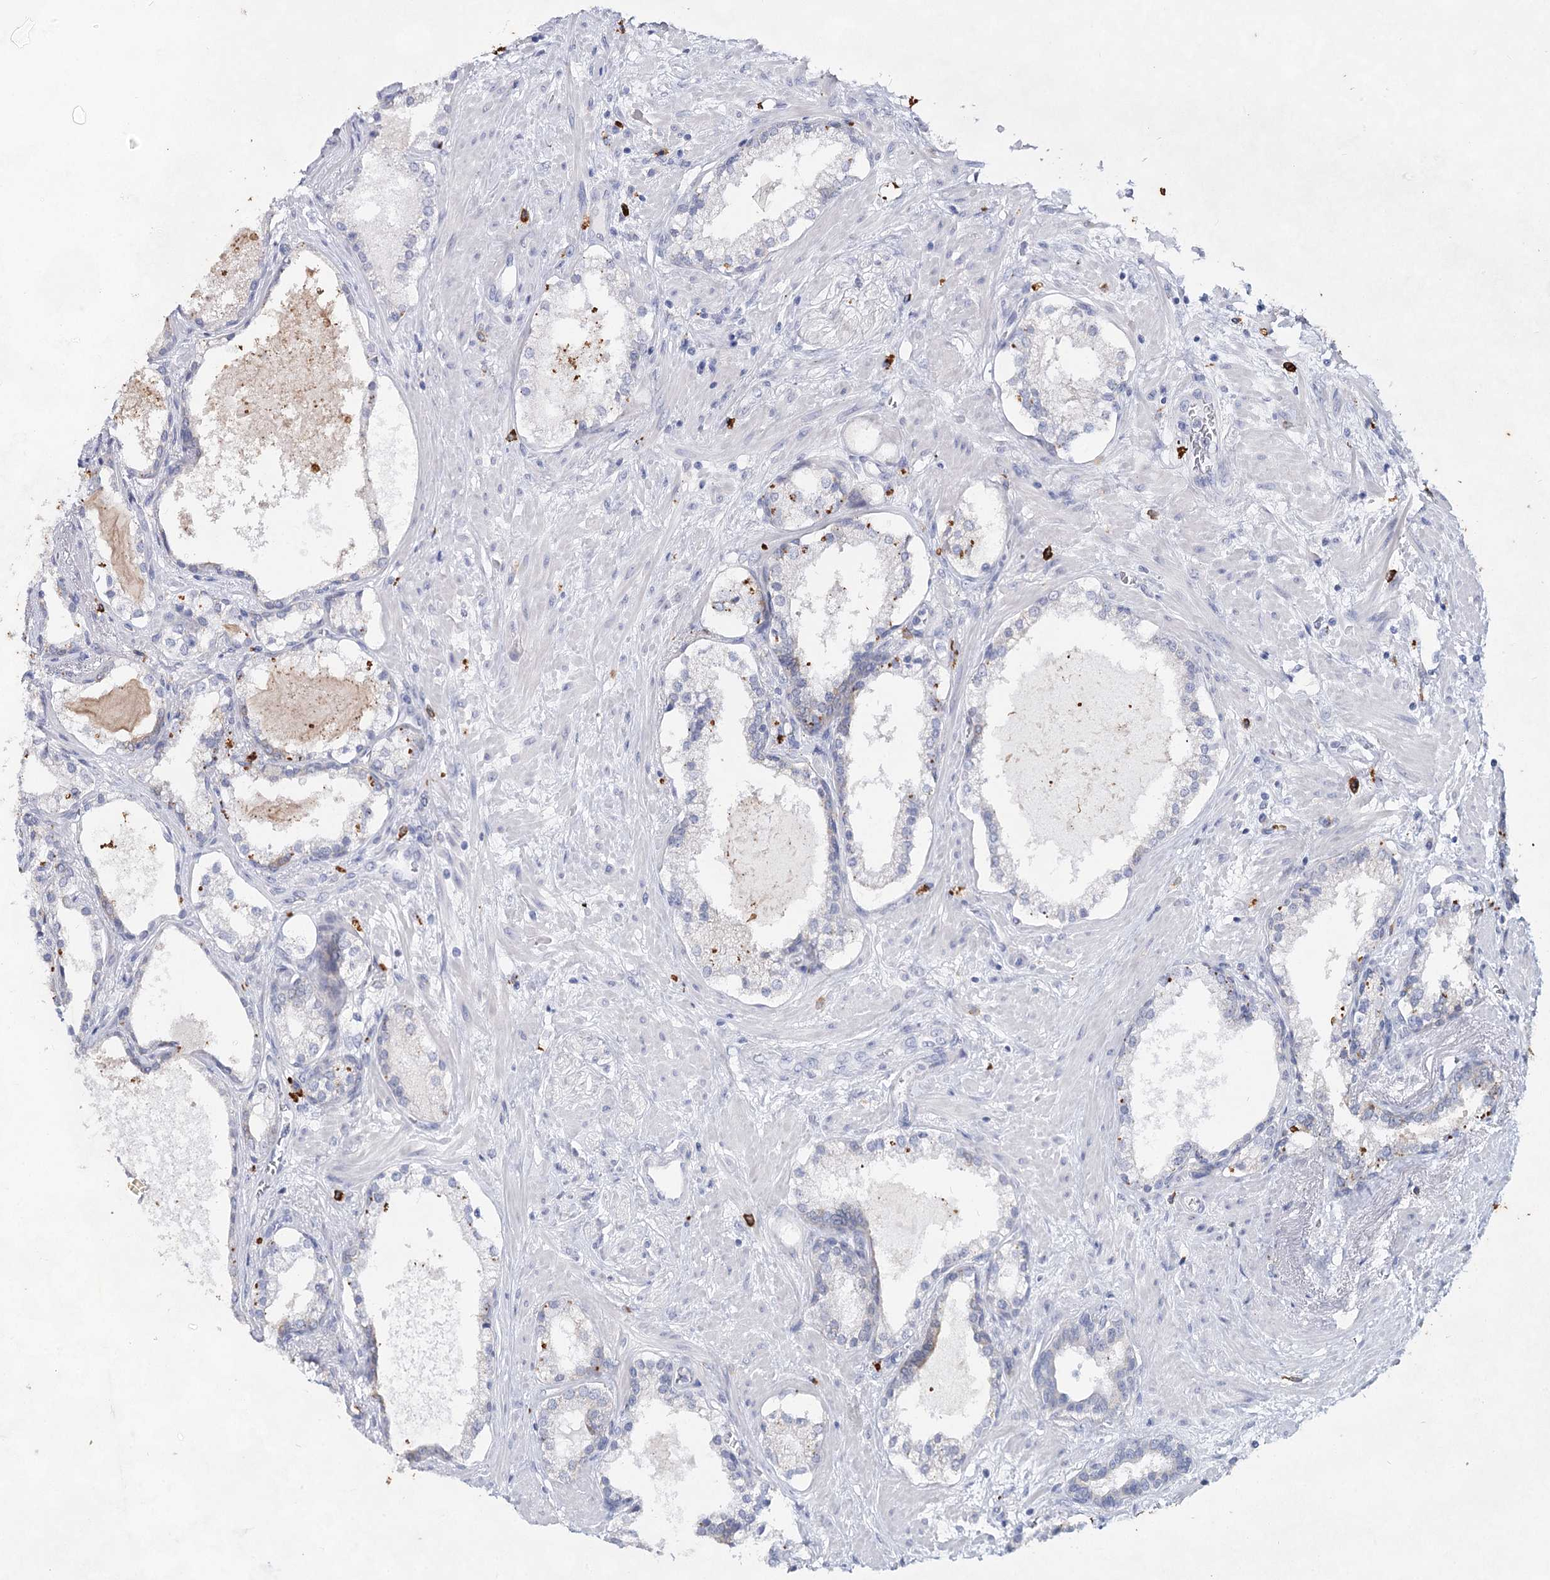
{"staining": {"intensity": "weak", "quantity": "<25%", "location": "cytoplasmic/membranous"}, "tissue": "prostate cancer", "cell_type": "Tumor cells", "image_type": "cancer", "snomed": [{"axis": "morphology", "description": "Adenocarcinoma, High grade"}, {"axis": "topography", "description": "Prostate"}], "caption": "Tumor cells are negative for brown protein staining in high-grade adenocarcinoma (prostate).", "gene": "CCDC73", "patient": {"sex": "male", "age": 58}}